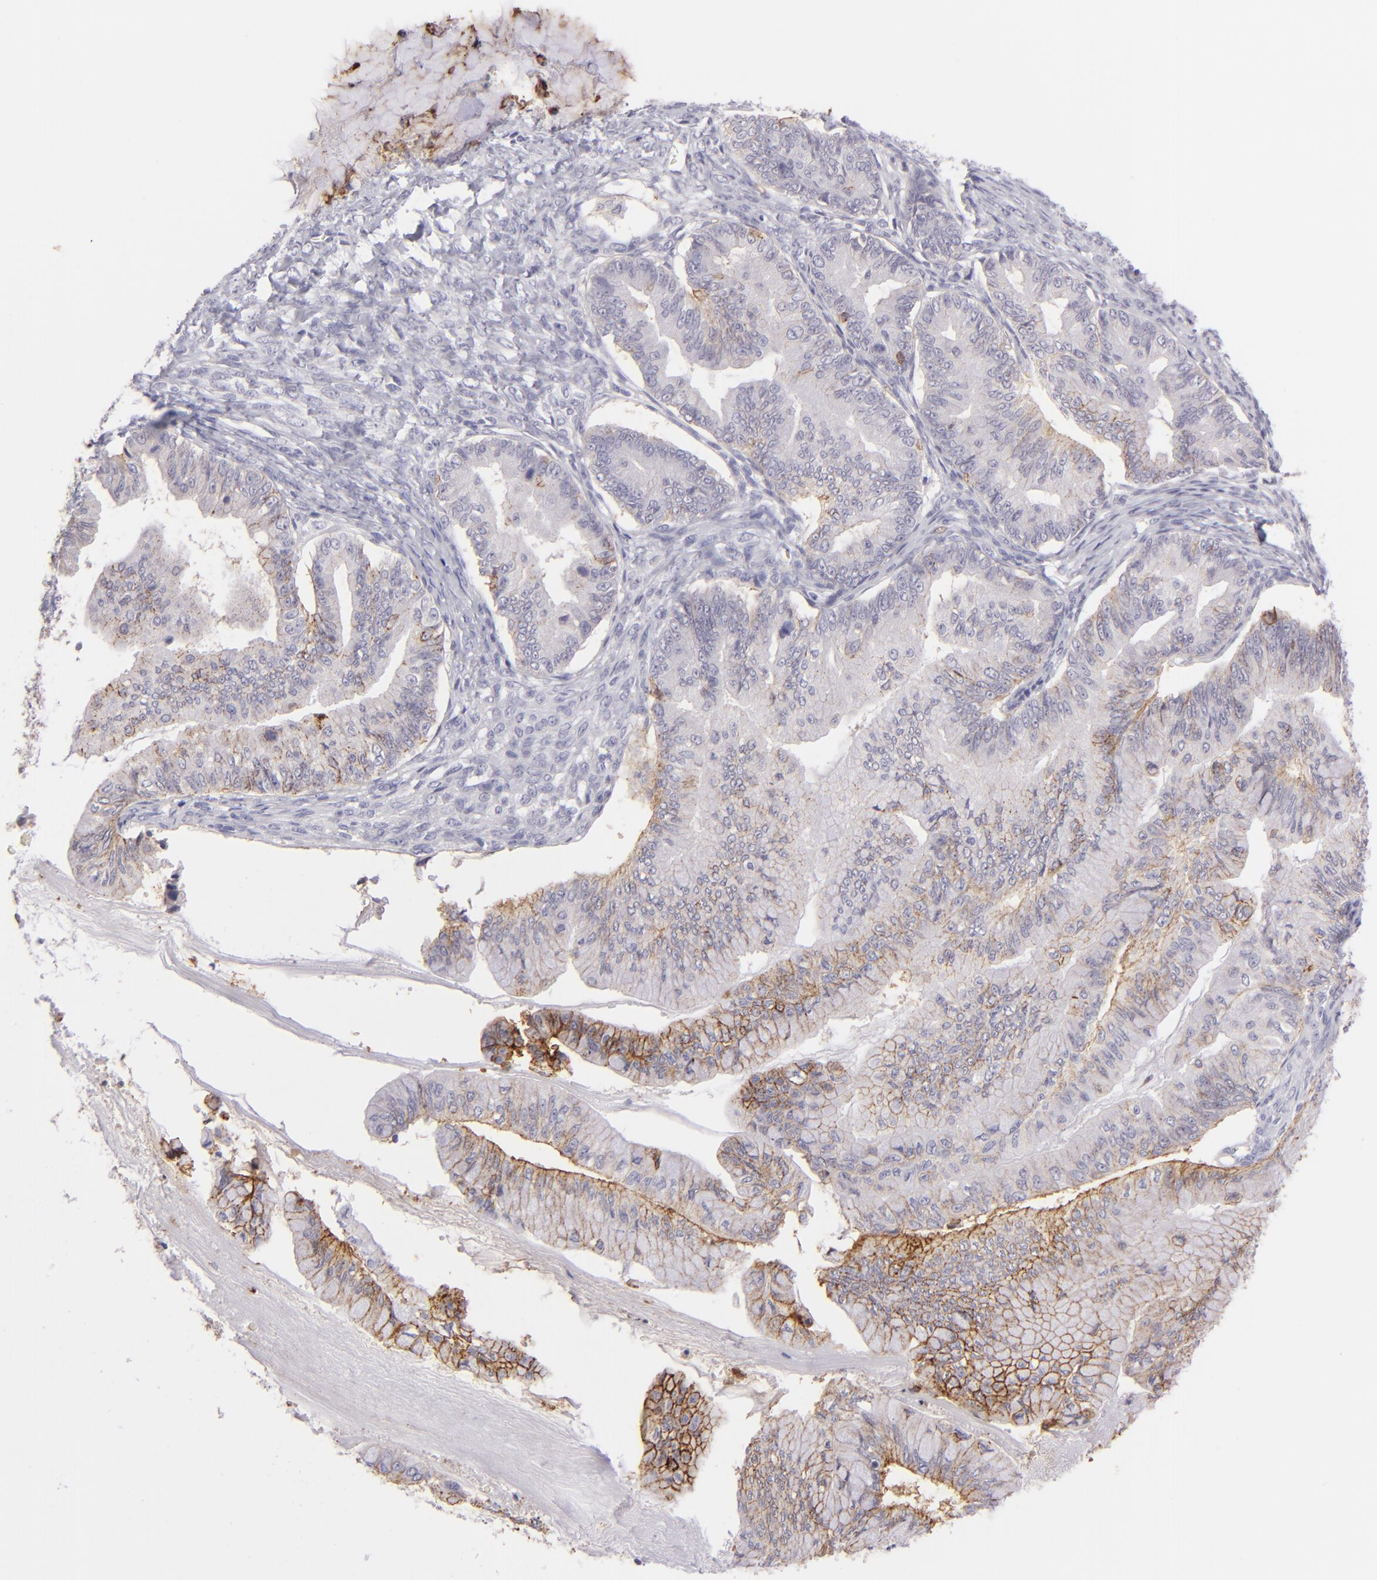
{"staining": {"intensity": "moderate", "quantity": "25%-75%", "location": "cytoplasmic/membranous"}, "tissue": "ovarian cancer", "cell_type": "Tumor cells", "image_type": "cancer", "snomed": [{"axis": "morphology", "description": "Cystadenocarcinoma, mucinous, NOS"}, {"axis": "topography", "description": "Ovary"}], "caption": "Immunohistochemical staining of ovarian cancer (mucinous cystadenocarcinoma) exhibits medium levels of moderate cytoplasmic/membranous expression in about 25%-75% of tumor cells.", "gene": "CLDN4", "patient": {"sex": "female", "age": 36}}